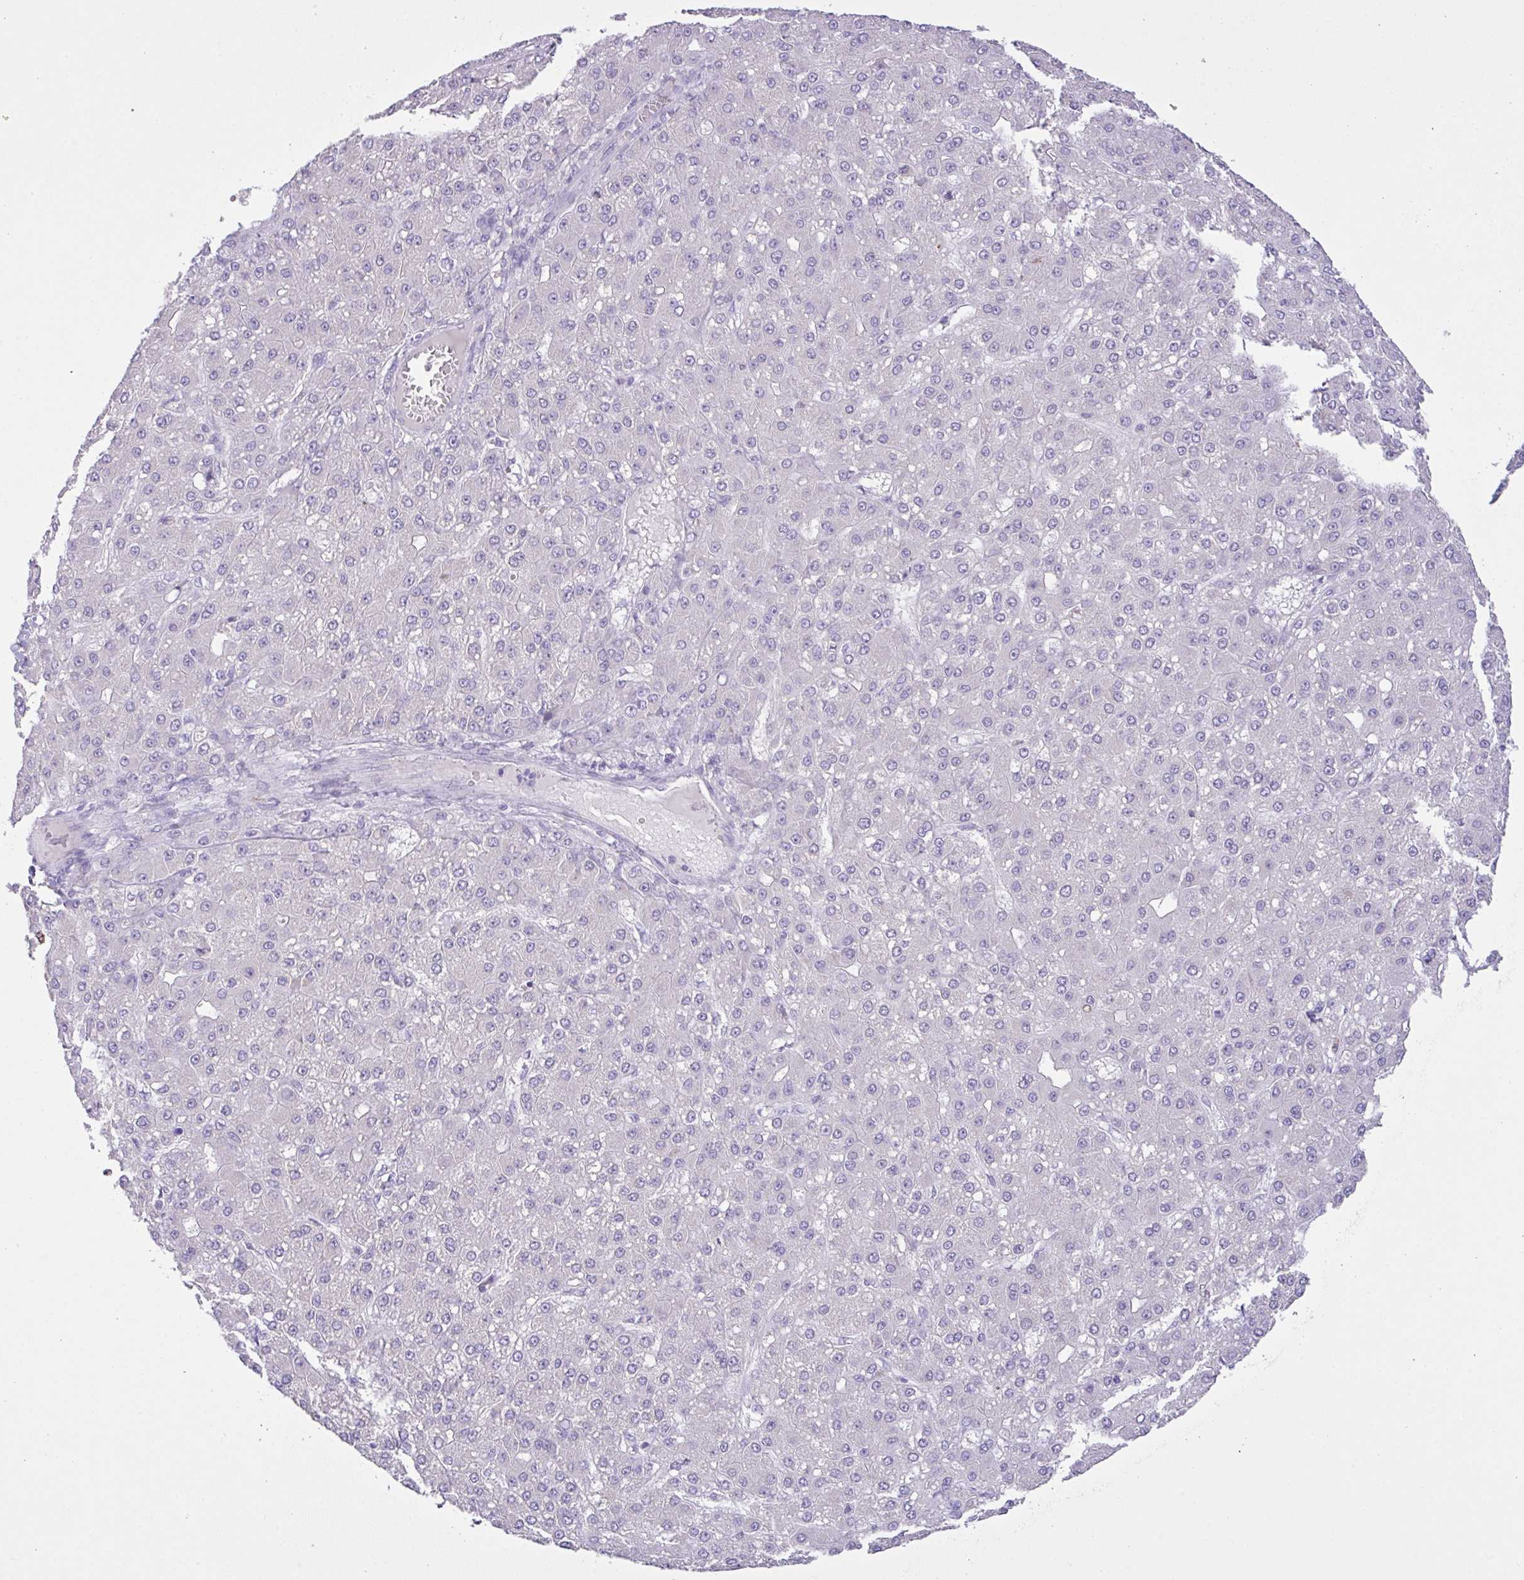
{"staining": {"intensity": "negative", "quantity": "none", "location": "none"}, "tissue": "liver cancer", "cell_type": "Tumor cells", "image_type": "cancer", "snomed": [{"axis": "morphology", "description": "Carcinoma, Hepatocellular, NOS"}, {"axis": "topography", "description": "Liver"}], "caption": "Immunohistochemical staining of human liver cancer reveals no significant staining in tumor cells.", "gene": "CST11", "patient": {"sex": "male", "age": 67}}